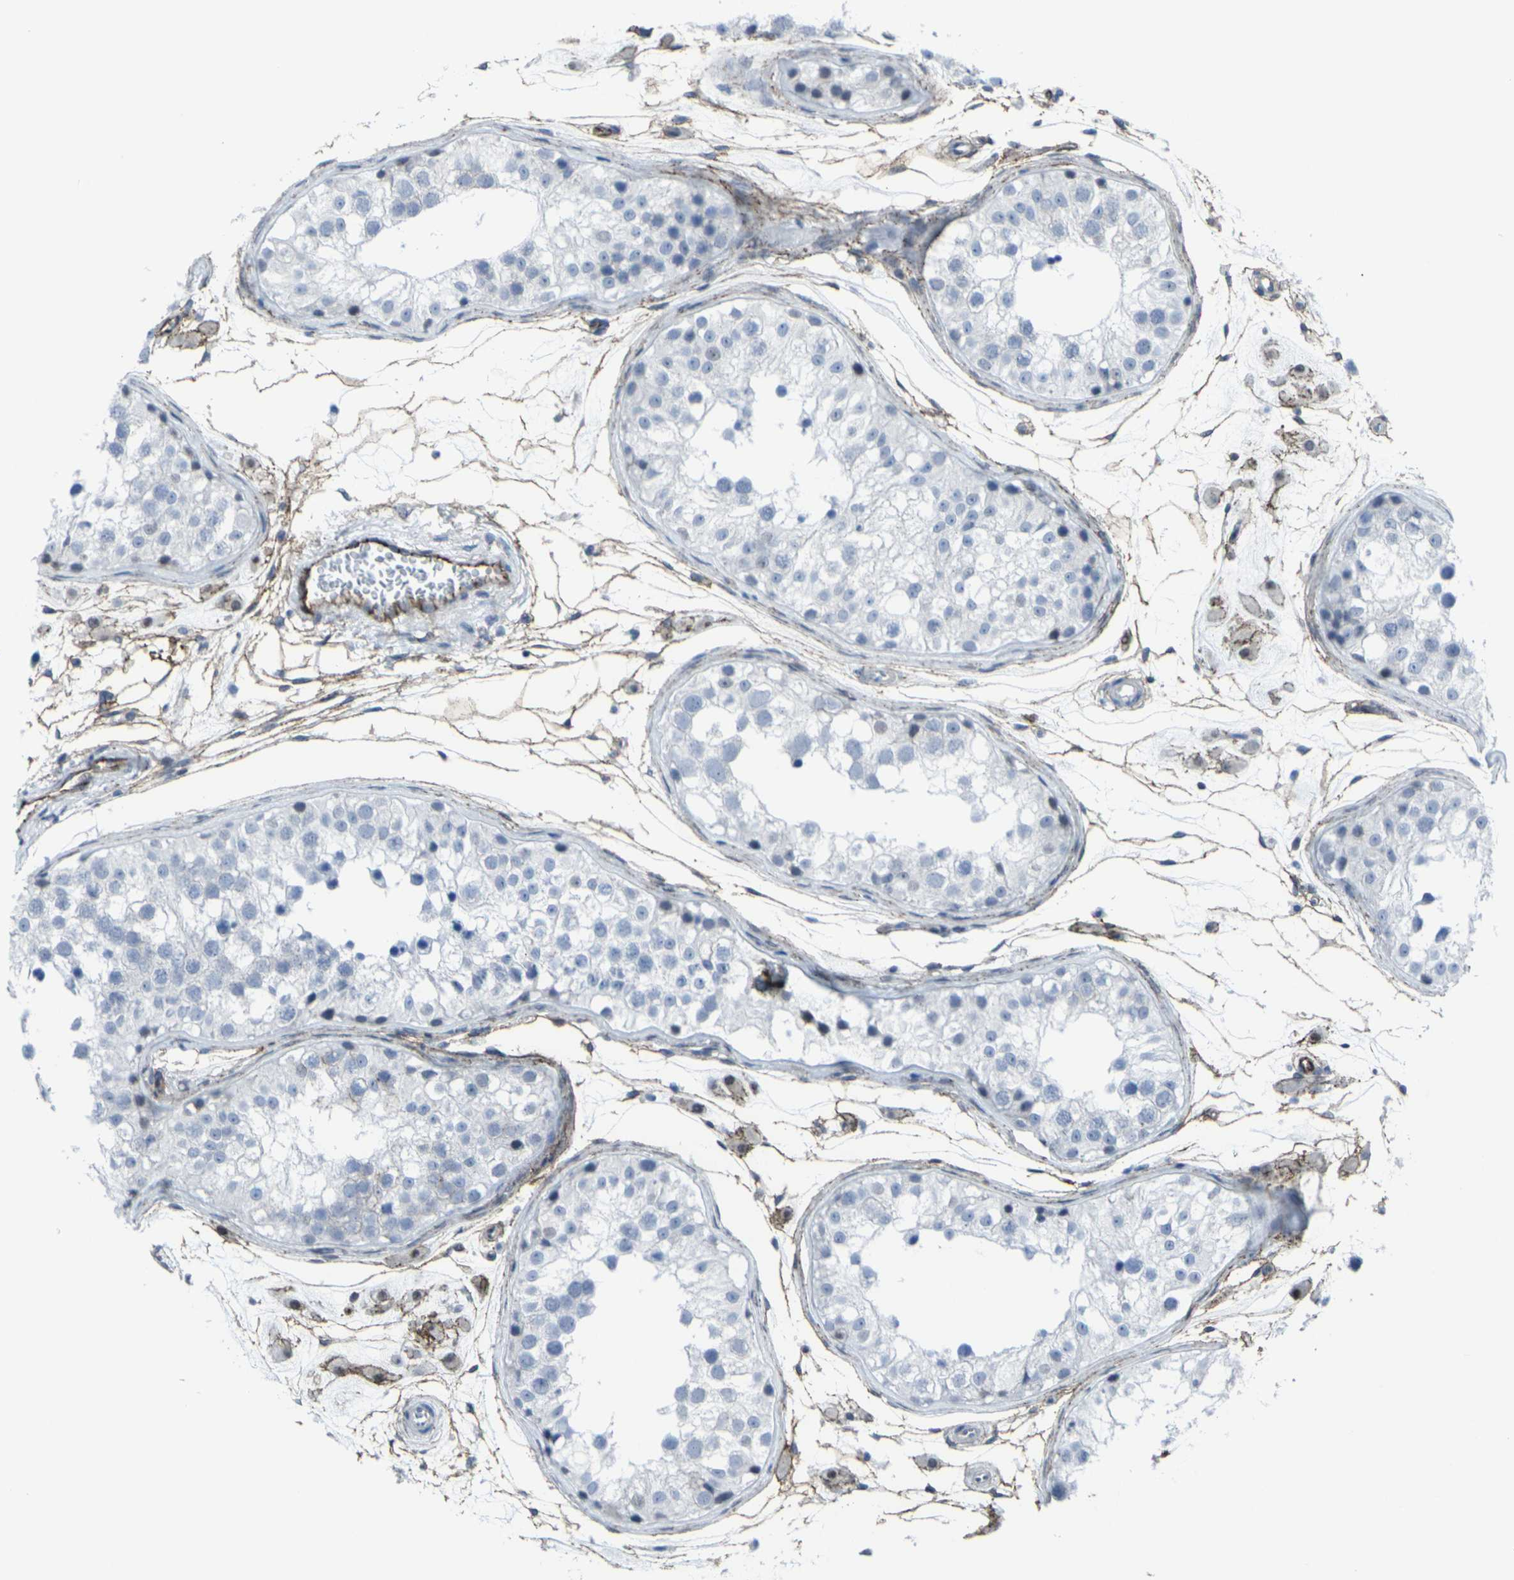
{"staining": {"intensity": "negative", "quantity": "none", "location": "none"}, "tissue": "testis", "cell_type": "Cells in seminiferous ducts", "image_type": "normal", "snomed": [{"axis": "morphology", "description": "Normal tissue, NOS"}, {"axis": "morphology", "description": "Adenocarcinoma, metastatic, NOS"}, {"axis": "topography", "description": "Testis"}], "caption": "Protein analysis of unremarkable testis displays no significant positivity in cells in seminiferous ducts.", "gene": "CDH11", "patient": {"sex": "male", "age": 26}}